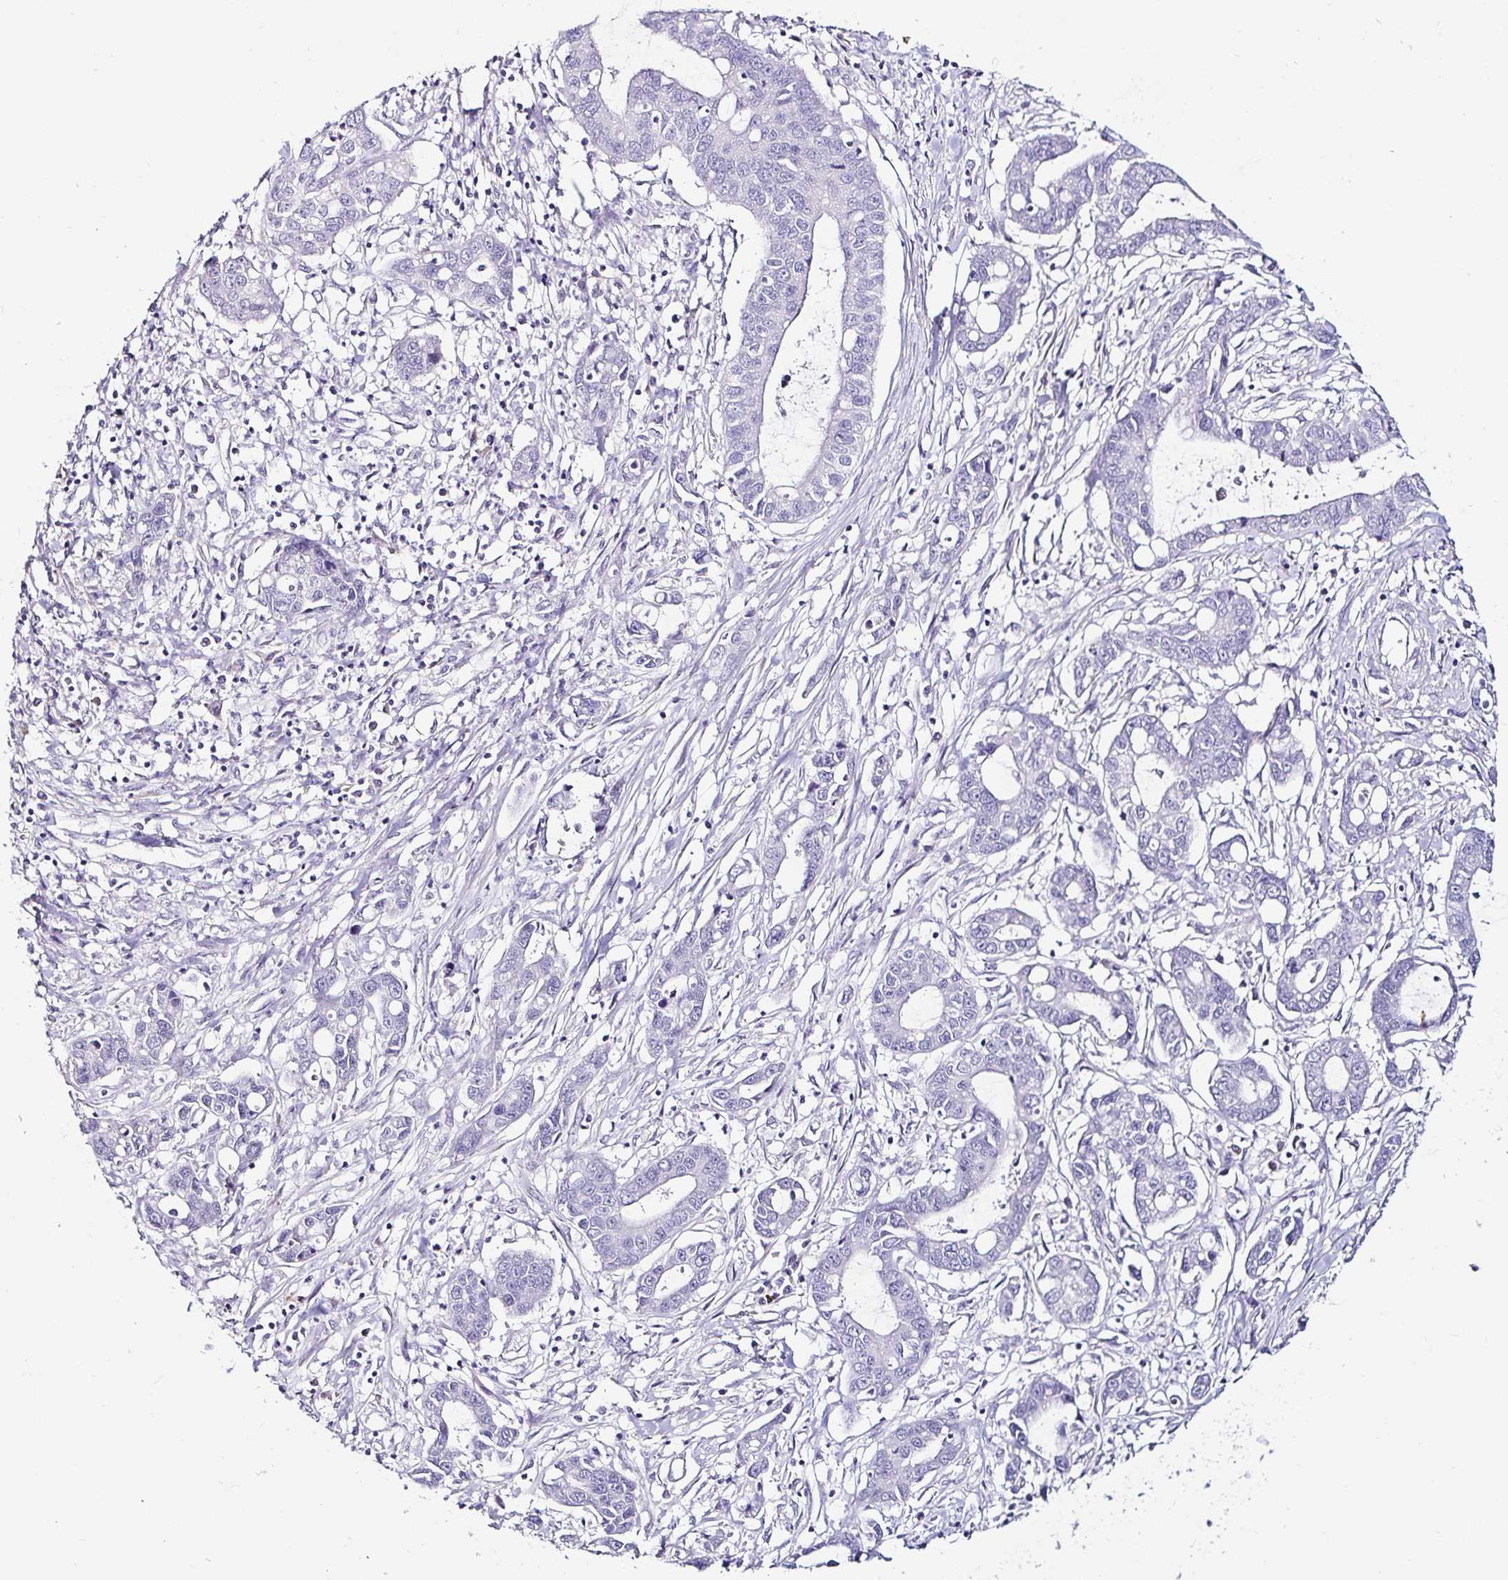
{"staining": {"intensity": "negative", "quantity": "none", "location": "none"}, "tissue": "liver cancer", "cell_type": "Tumor cells", "image_type": "cancer", "snomed": [{"axis": "morphology", "description": "Cholangiocarcinoma"}, {"axis": "topography", "description": "Liver"}], "caption": "Cholangiocarcinoma (liver) was stained to show a protein in brown. There is no significant expression in tumor cells.", "gene": "C4orf17", "patient": {"sex": "male", "age": 58}}